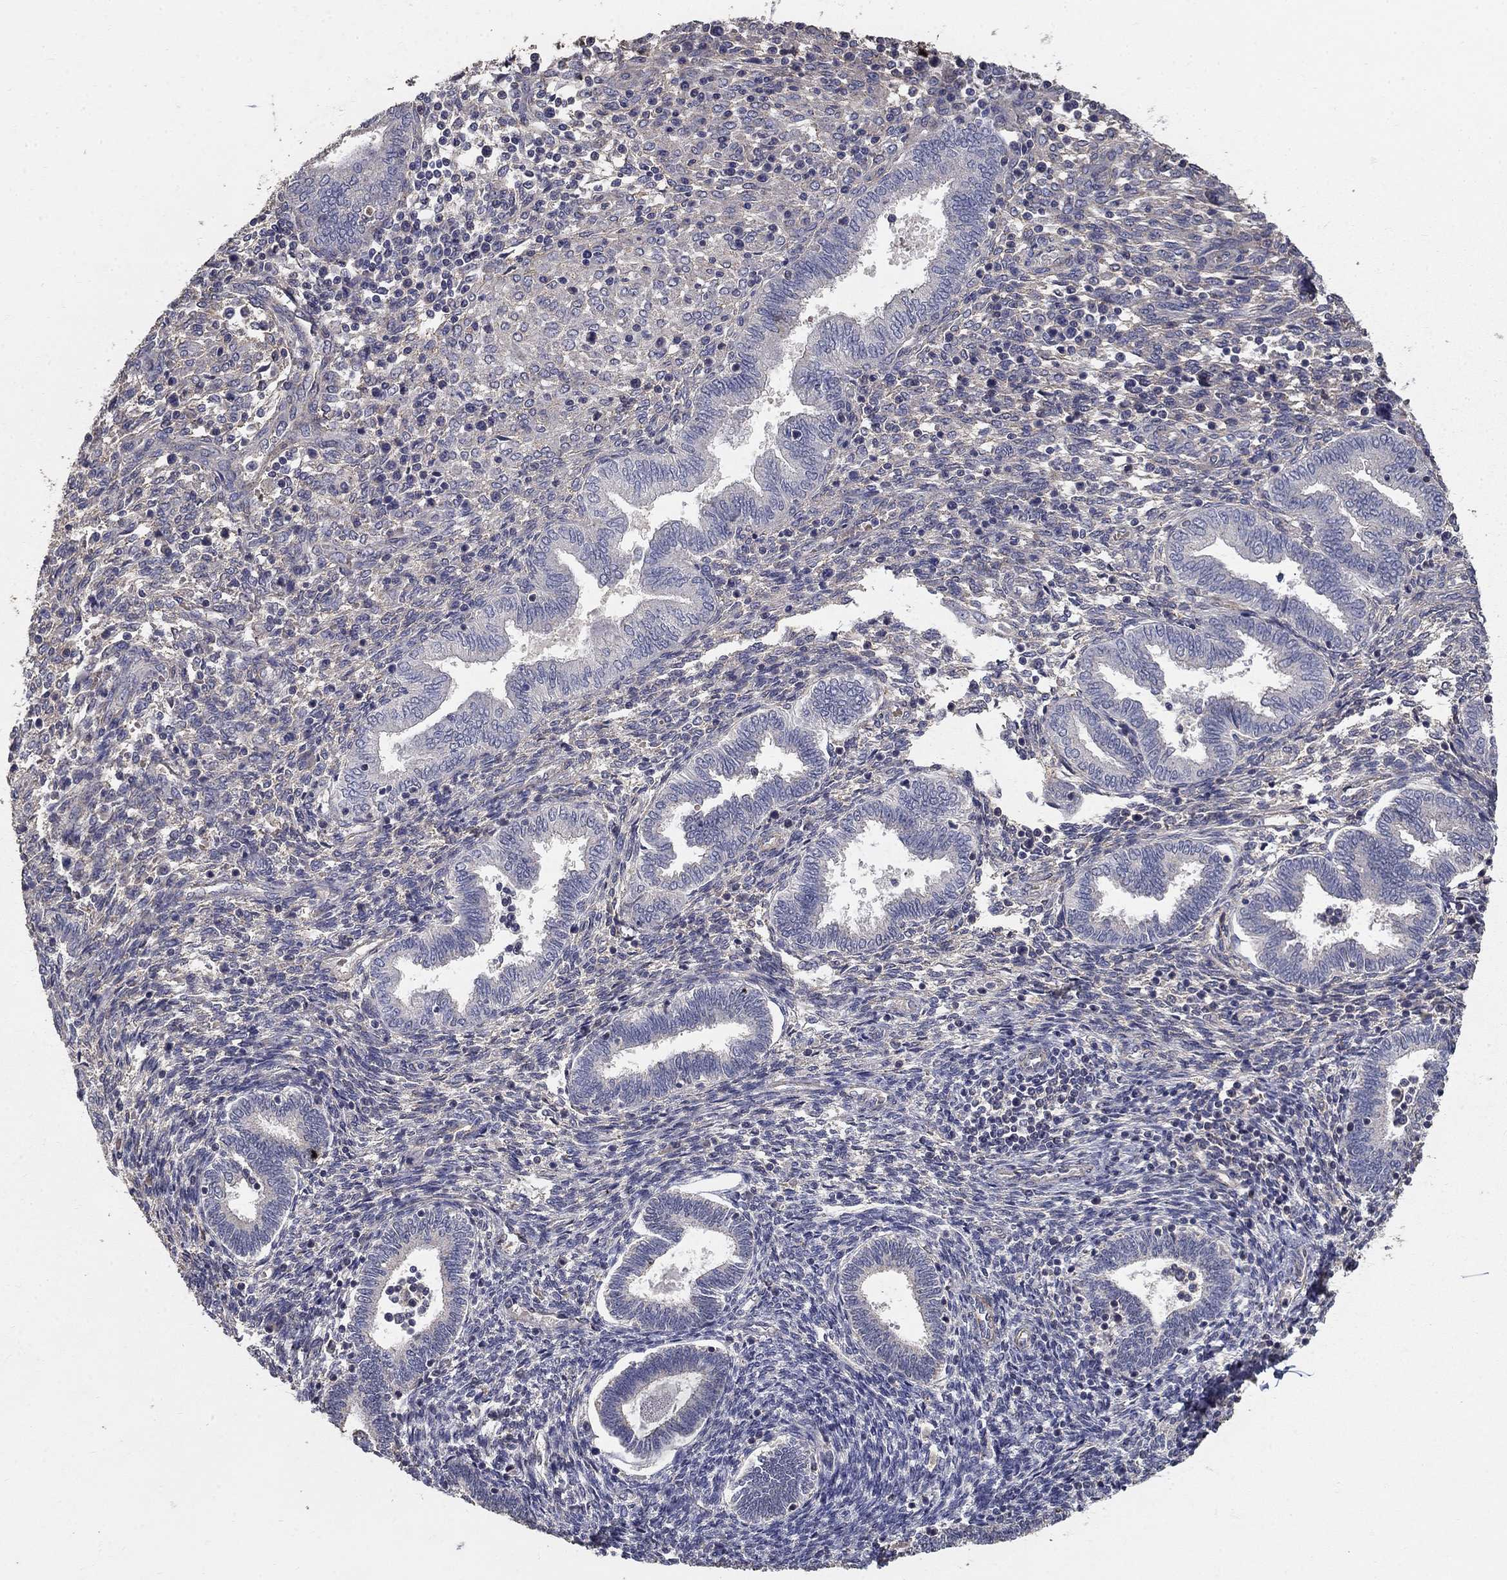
{"staining": {"intensity": "weak", "quantity": "<25%", "location": "cytoplasmic/membranous"}, "tissue": "endometrium", "cell_type": "Cells in endometrial stroma", "image_type": "normal", "snomed": [{"axis": "morphology", "description": "Normal tissue, NOS"}, {"axis": "topography", "description": "Endometrium"}], "caption": "This histopathology image is of normal endometrium stained with immunohistochemistry to label a protein in brown with the nuclei are counter-stained blue. There is no positivity in cells in endometrial stroma. The staining is performed using DAB brown chromogen with nuclei counter-stained in using hematoxylin.", "gene": "MPP2", "patient": {"sex": "female", "age": 42}}